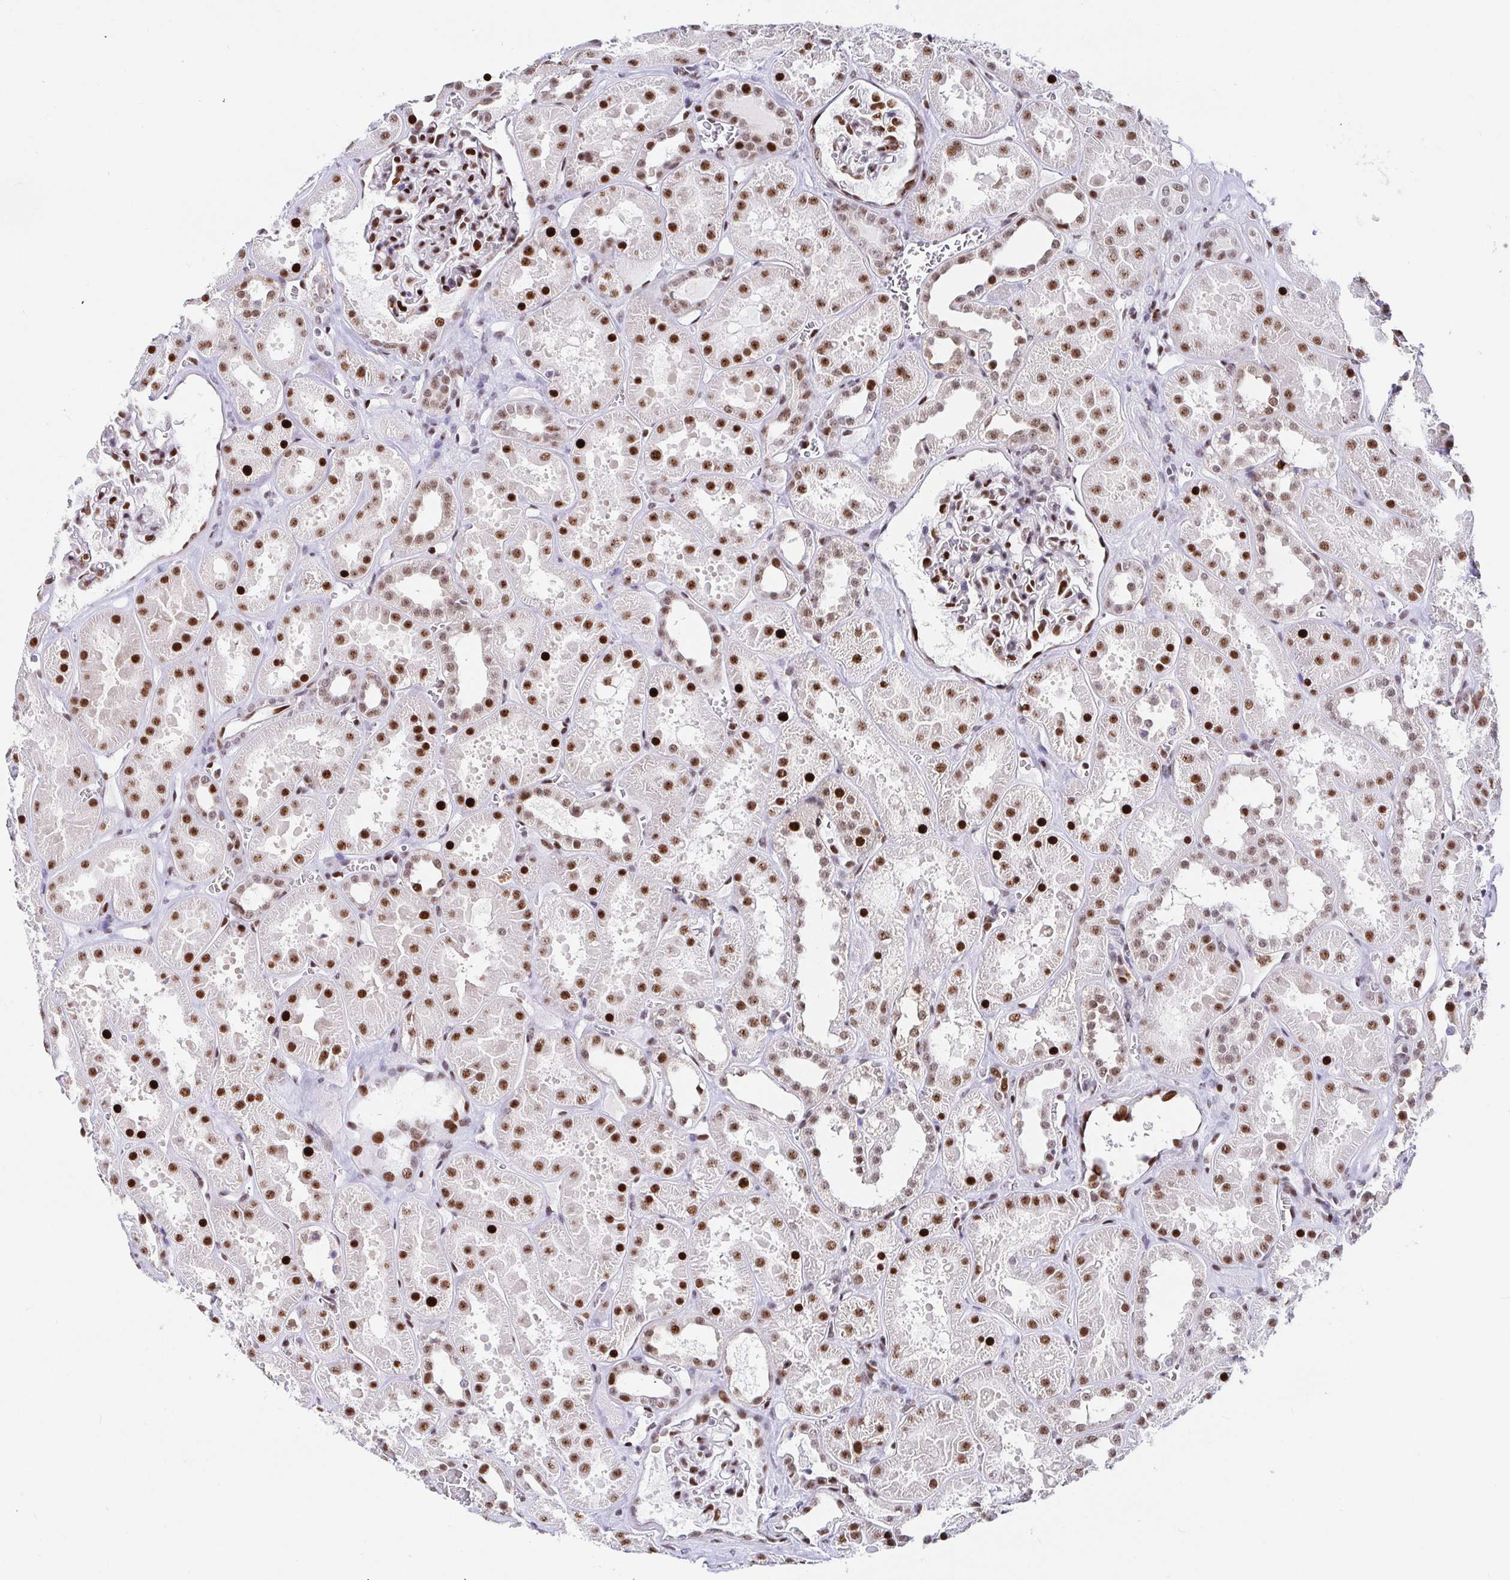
{"staining": {"intensity": "moderate", "quantity": "25%-75%", "location": "nuclear"}, "tissue": "kidney", "cell_type": "Cells in glomeruli", "image_type": "normal", "snomed": [{"axis": "morphology", "description": "Normal tissue, NOS"}, {"axis": "topography", "description": "Kidney"}], "caption": "Cells in glomeruli exhibit medium levels of moderate nuclear positivity in about 25%-75% of cells in benign kidney.", "gene": "SETD5", "patient": {"sex": "female", "age": 41}}